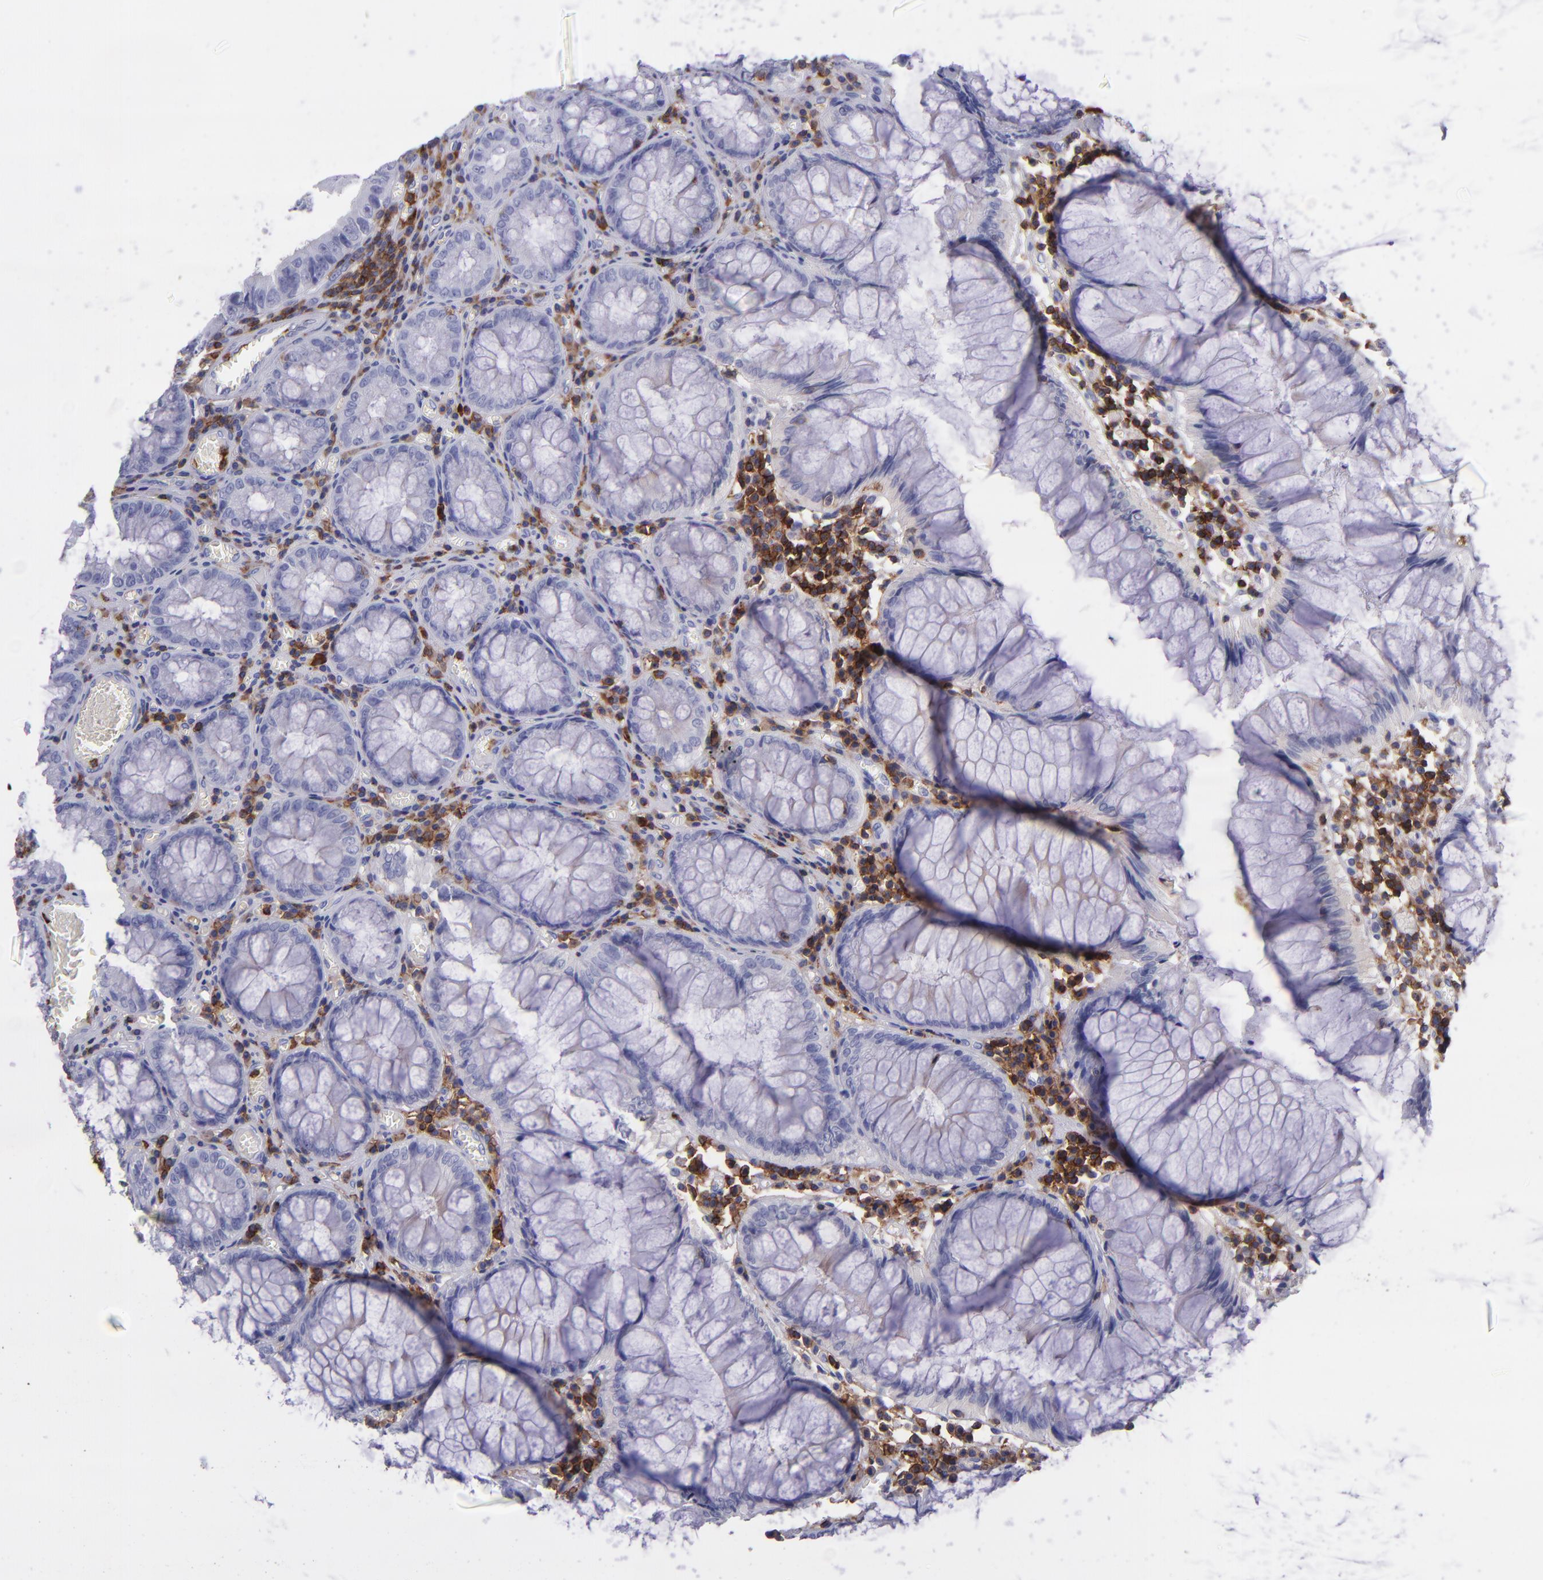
{"staining": {"intensity": "negative", "quantity": "none", "location": "none"}, "tissue": "colorectal cancer", "cell_type": "Tumor cells", "image_type": "cancer", "snomed": [{"axis": "morphology", "description": "Adenocarcinoma, NOS"}, {"axis": "topography", "description": "Rectum"}], "caption": "Immunohistochemistry image of neoplastic tissue: human colorectal cancer stained with DAB (3,3'-diaminobenzidine) demonstrates no significant protein staining in tumor cells.", "gene": "ICAM3", "patient": {"sex": "female", "age": 98}}